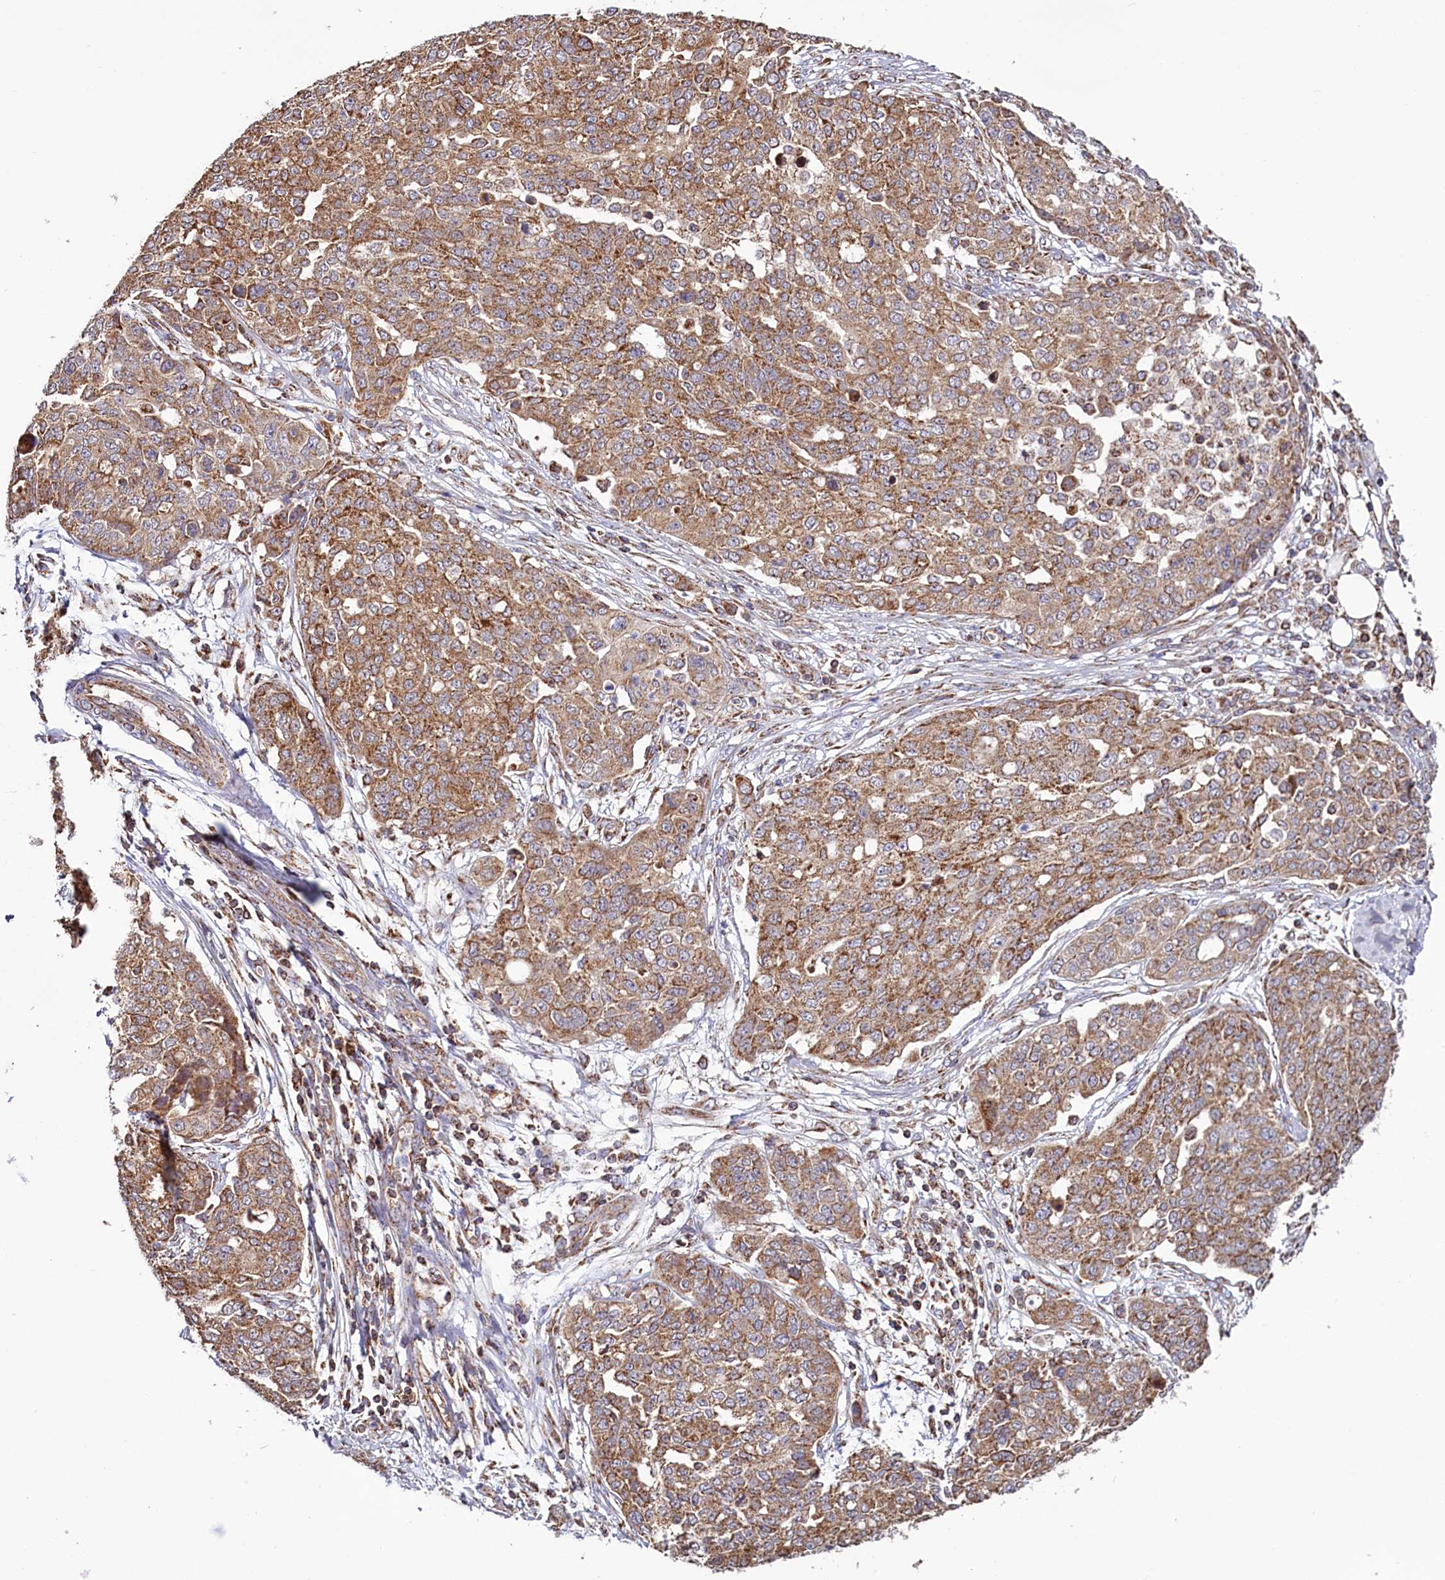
{"staining": {"intensity": "moderate", "quantity": ">75%", "location": "cytoplasmic/membranous"}, "tissue": "ovarian cancer", "cell_type": "Tumor cells", "image_type": "cancer", "snomed": [{"axis": "morphology", "description": "Cystadenocarcinoma, serous, NOS"}, {"axis": "topography", "description": "Soft tissue"}, {"axis": "topography", "description": "Ovary"}], "caption": "Immunohistochemistry (IHC) image of neoplastic tissue: human ovarian serous cystadenocarcinoma stained using immunohistochemistry (IHC) displays medium levels of moderate protein expression localized specifically in the cytoplasmic/membranous of tumor cells, appearing as a cytoplasmic/membranous brown color.", "gene": "NUDT15", "patient": {"sex": "female", "age": 57}}